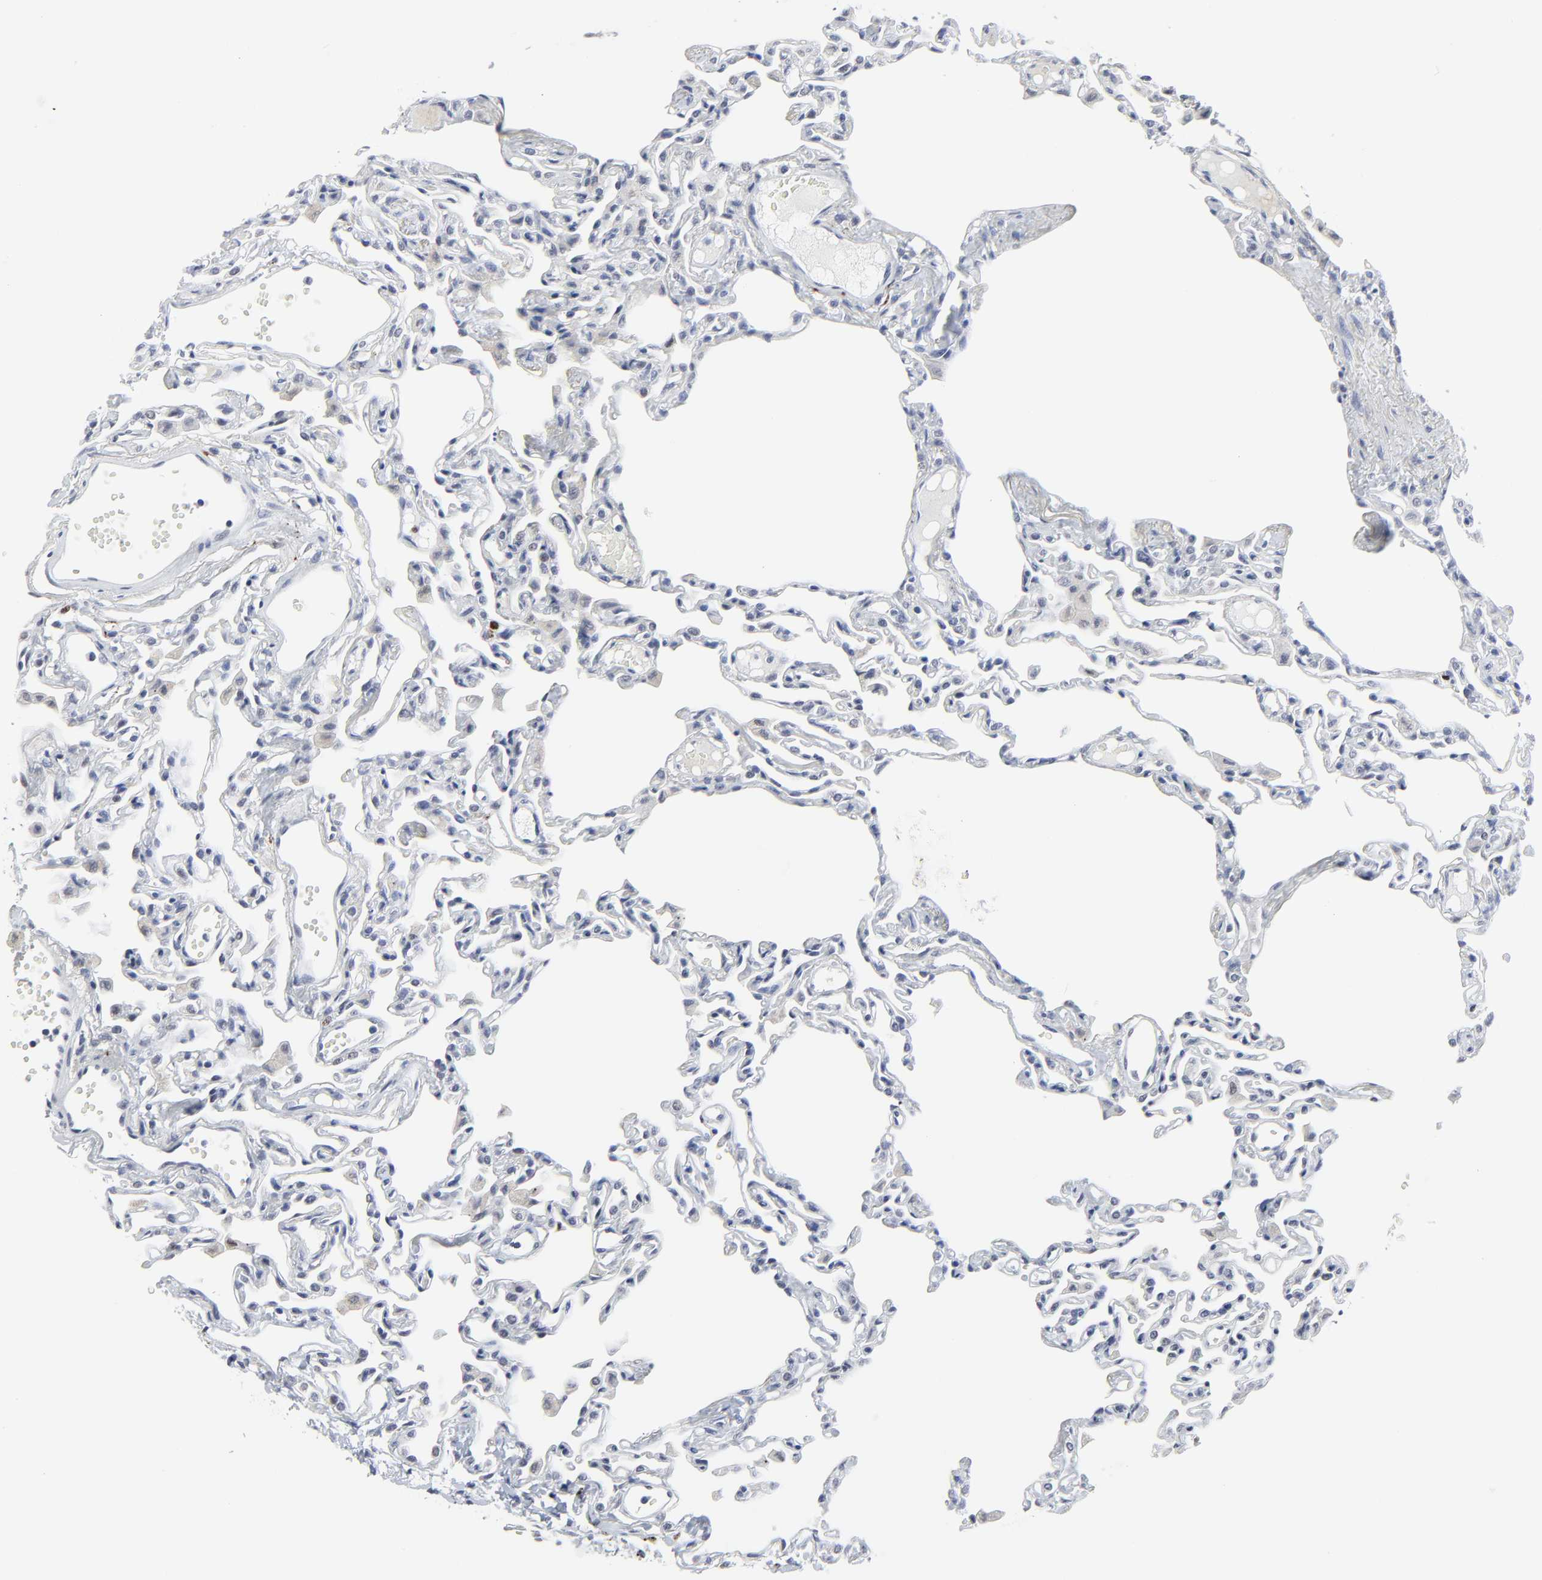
{"staining": {"intensity": "negative", "quantity": "none", "location": "none"}, "tissue": "lung", "cell_type": "Alveolar cells", "image_type": "normal", "snomed": [{"axis": "morphology", "description": "Normal tissue, NOS"}, {"axis": "topography", "description": "Lung"}], "caption": "Unremarkable lung was stained to show a protein in brown. There is no significant staining in alveolar cells. (DAB IHC, high magnification).", "gene": "ZNF589", "patient": {"sex": "female", "age": 49}}